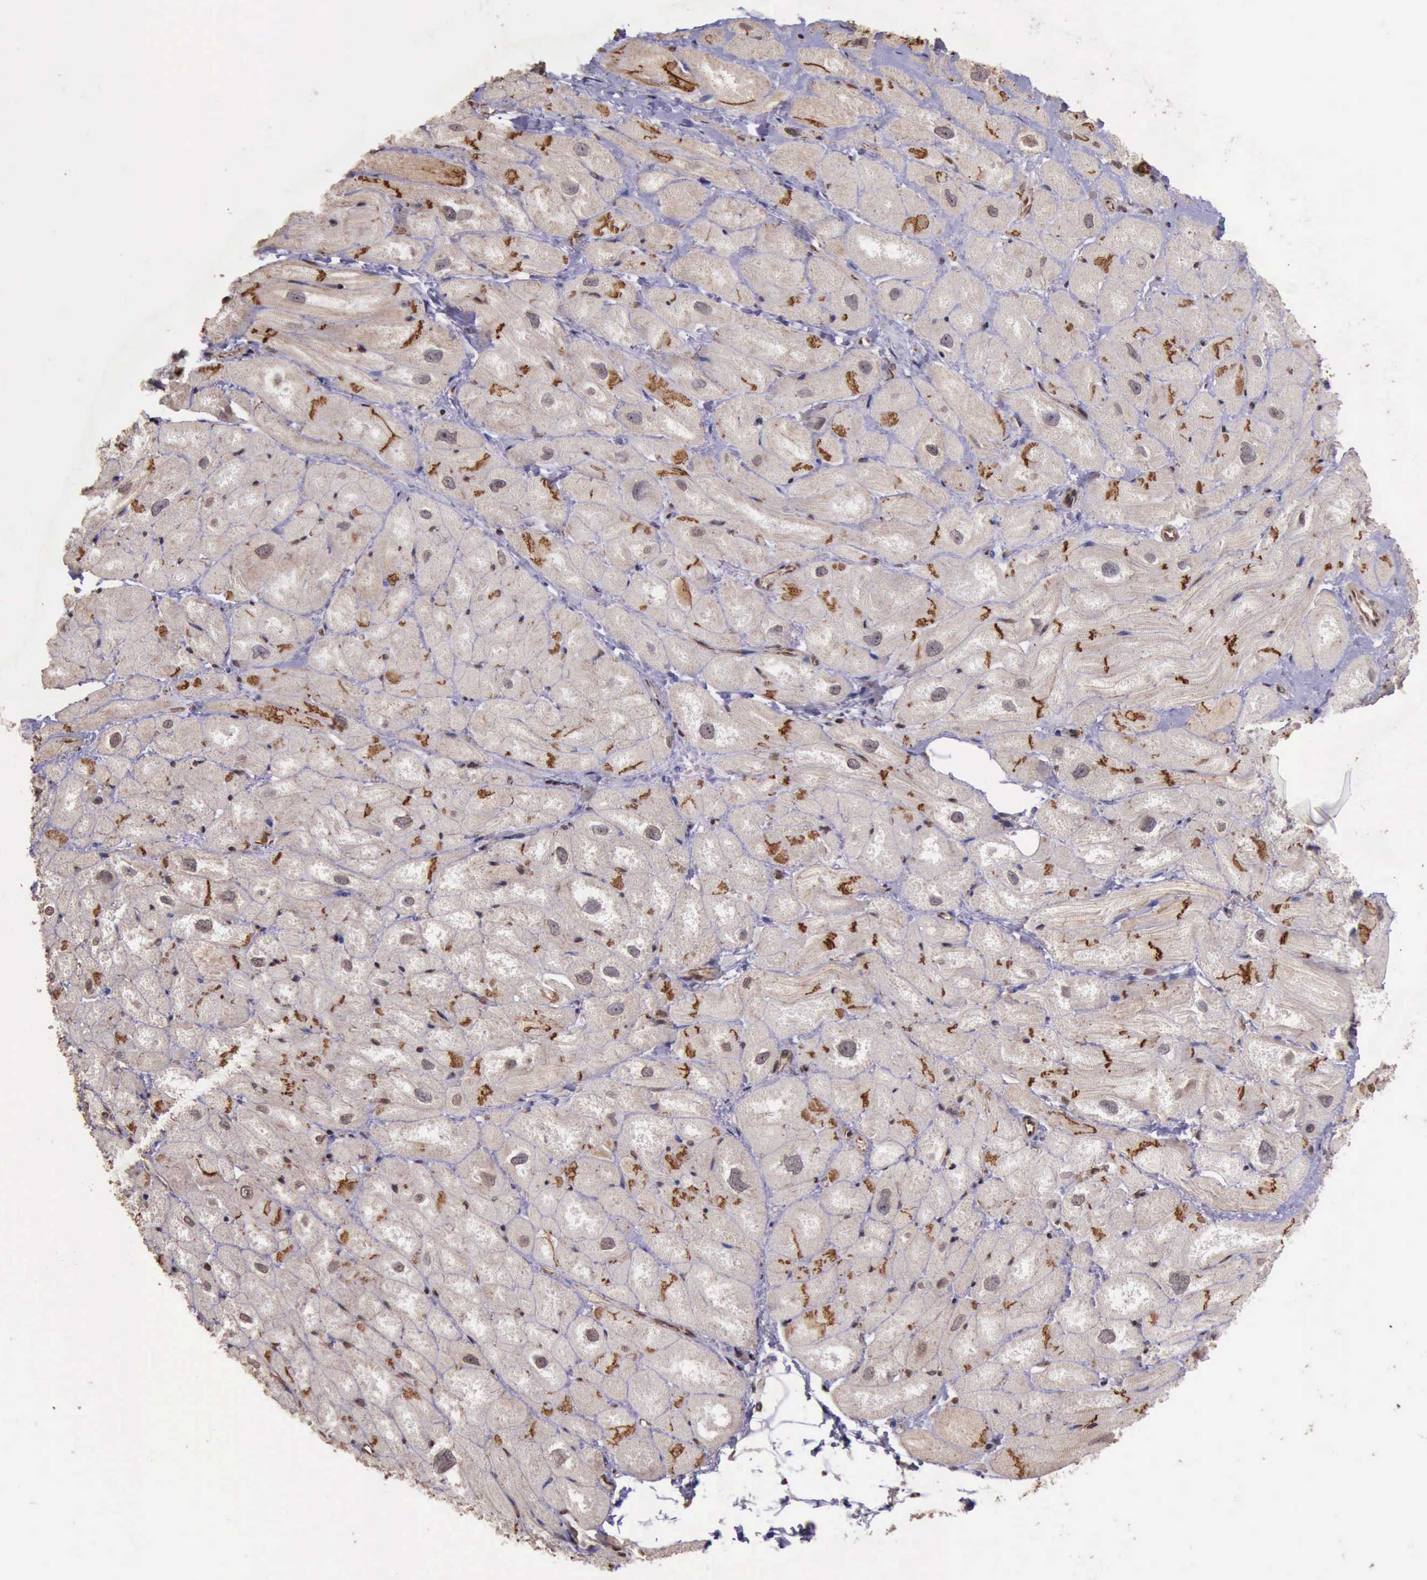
{"staining": {"intensity": "strong", "quantity": "25%-75%", "location": "cytoplasmic/membranous"}, "tissue": "heart muscle", "cell_type": "Cardiomyocytes", "image_type": "normal", "snomed": [{"axis": "morphology", "description": "Normal tissue, NOS"}, {"axis": "topography", "description": "Heart"}], "caption": "Strong cytoplasmic/membranous protein staining is seen in approximately 25%-75% of cardiomyocytes in heart muscle.", "gene": "CTNNB1", "patient": {"sex": "male", "age": 49}}